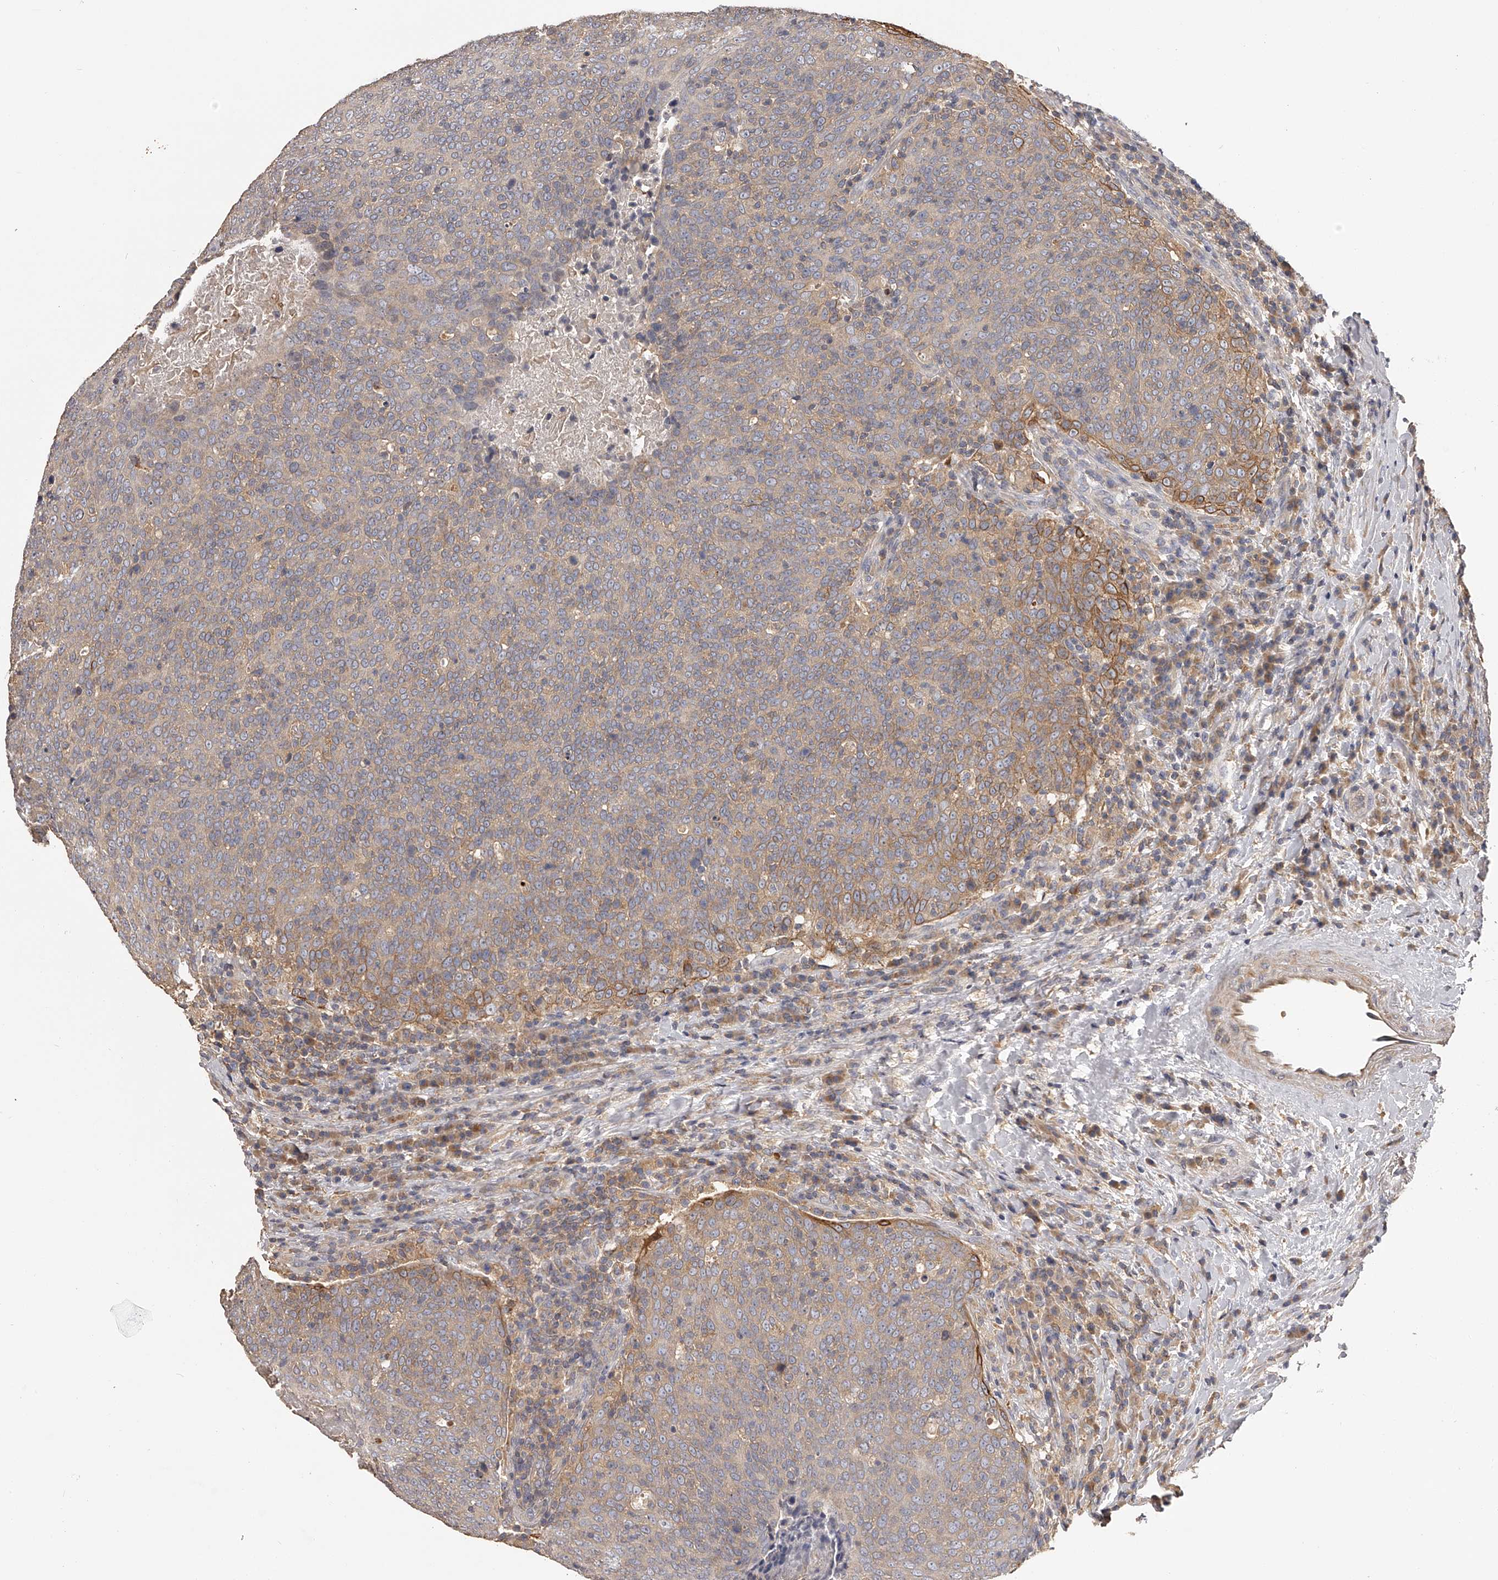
{"staining": {"intensity": "moderate", "quantity": "<25%", "location": "cytoplasmic/membranous"}, "tissue": "head and neck cancer", "cell_type": "Tumor cells", "image_type": "cancer", "snomed": [{"axis": "morphology", "description": "Squamous cell carcinoma, NOS"}, {"axis": "morphology", "description": "Squamous cell carcinoma, metastatic, NOS"}, {"axis": "topography", "description": "Lymph node"}, {"axis": "topography", "description": "Head-Neck"}], "caption": "The histopathology image exhibits staining of head and neck metastatic squamous cell carcinoma, revealing moderate cytoplasmic/membranous protein expression (brown color) within tumor cells.", "gene": "TNN", "patient": {"sex": "male", "age": 62}}